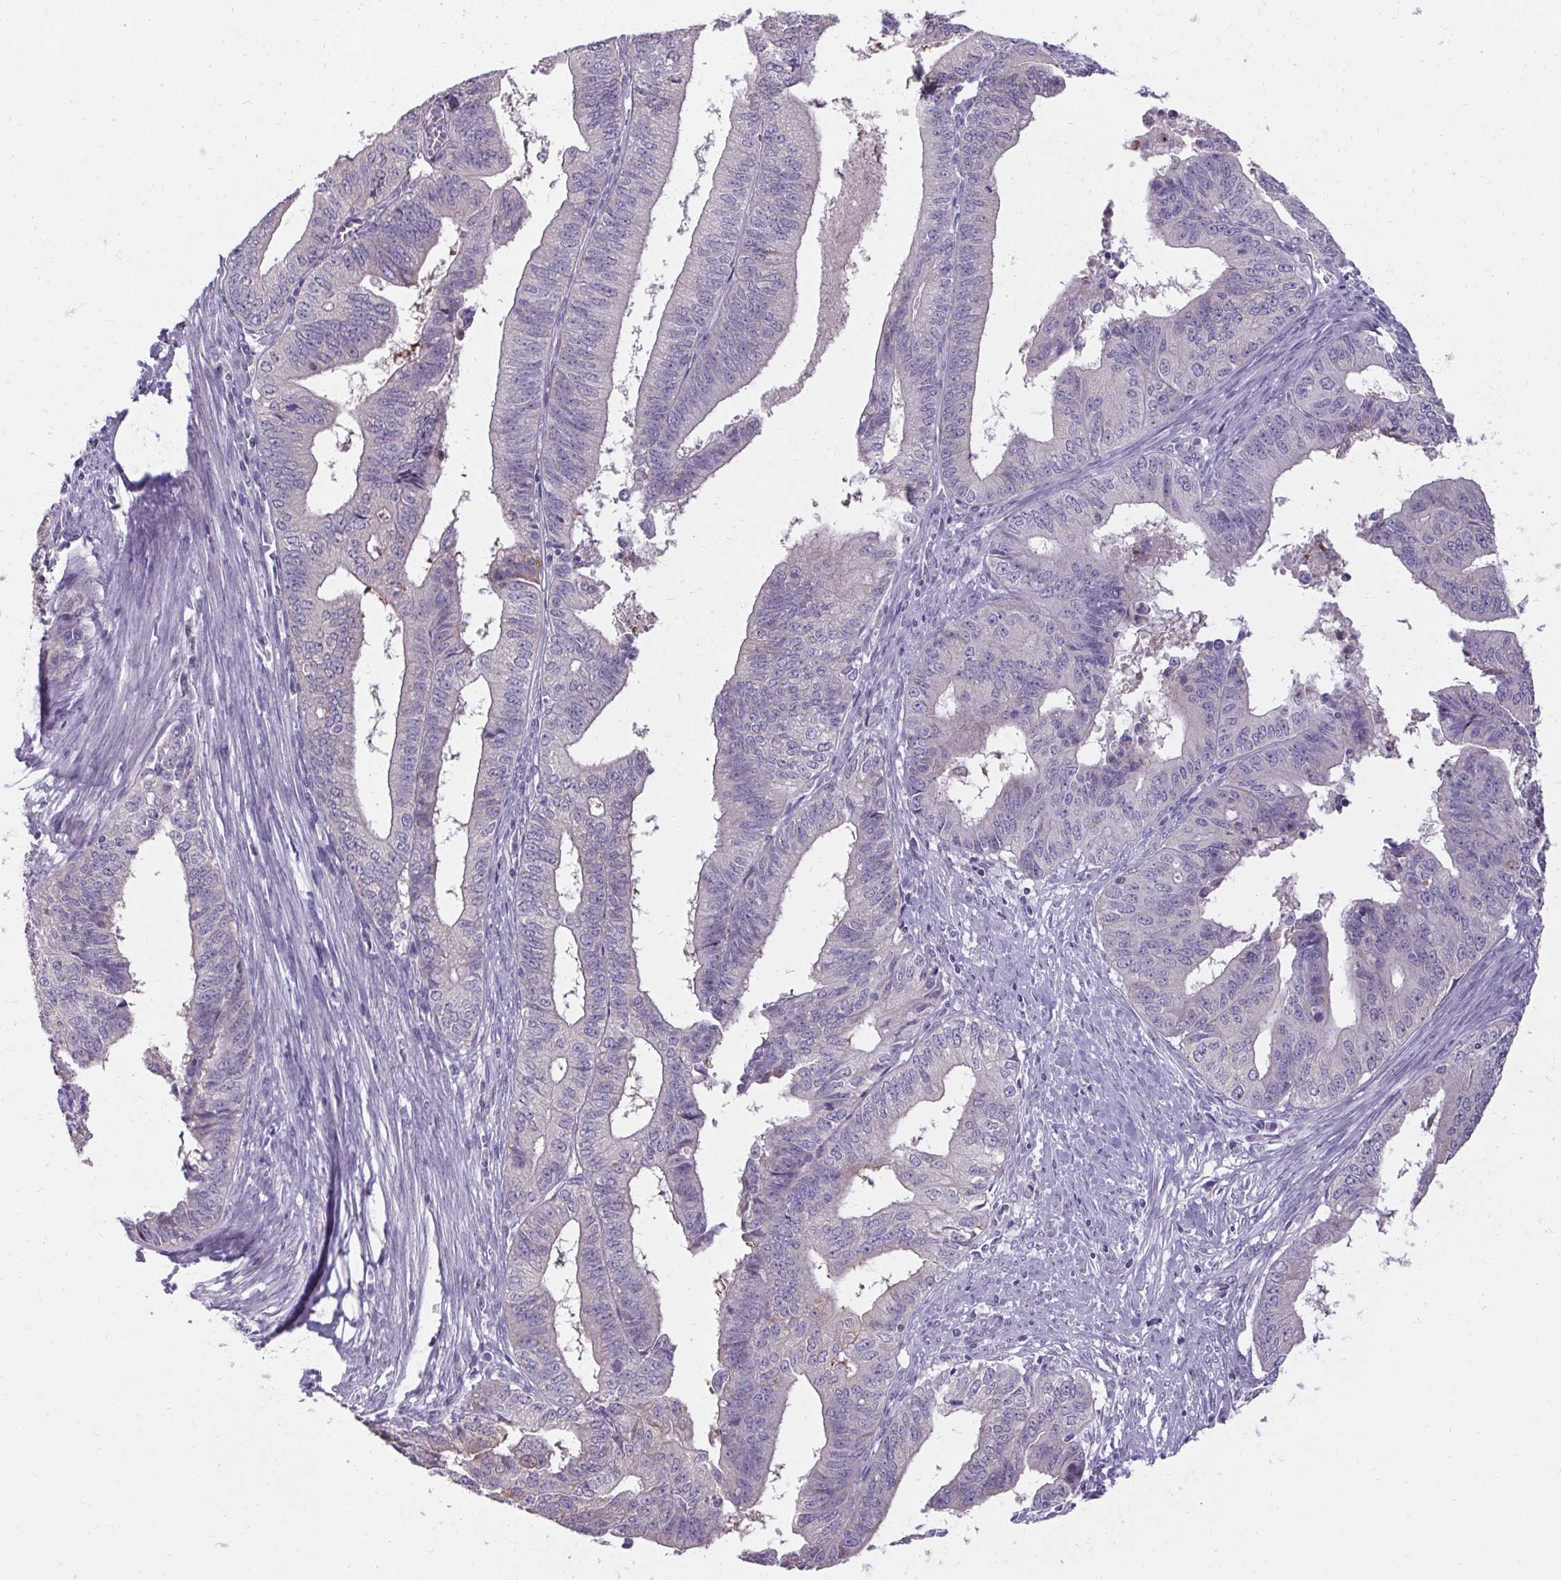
{"staining": {"intensity": "negative", "quantity": "none", "location": "none"}, "tissue": "endometrial cancer", "cell_type": "Tumor cells", "image_type": "cancer", "snomed": [{"axis": "morphology", "description": "Adenocarcinoma, NOS"}, {"axis": "topography", "description": "Endometrium"}], "caption": "Protein analysis of endometrial adenocarcinoma displays no significant positivity in tumor cells.", "gene": "HSD17B3", "patient": {"sex": "female", "age": 65}}